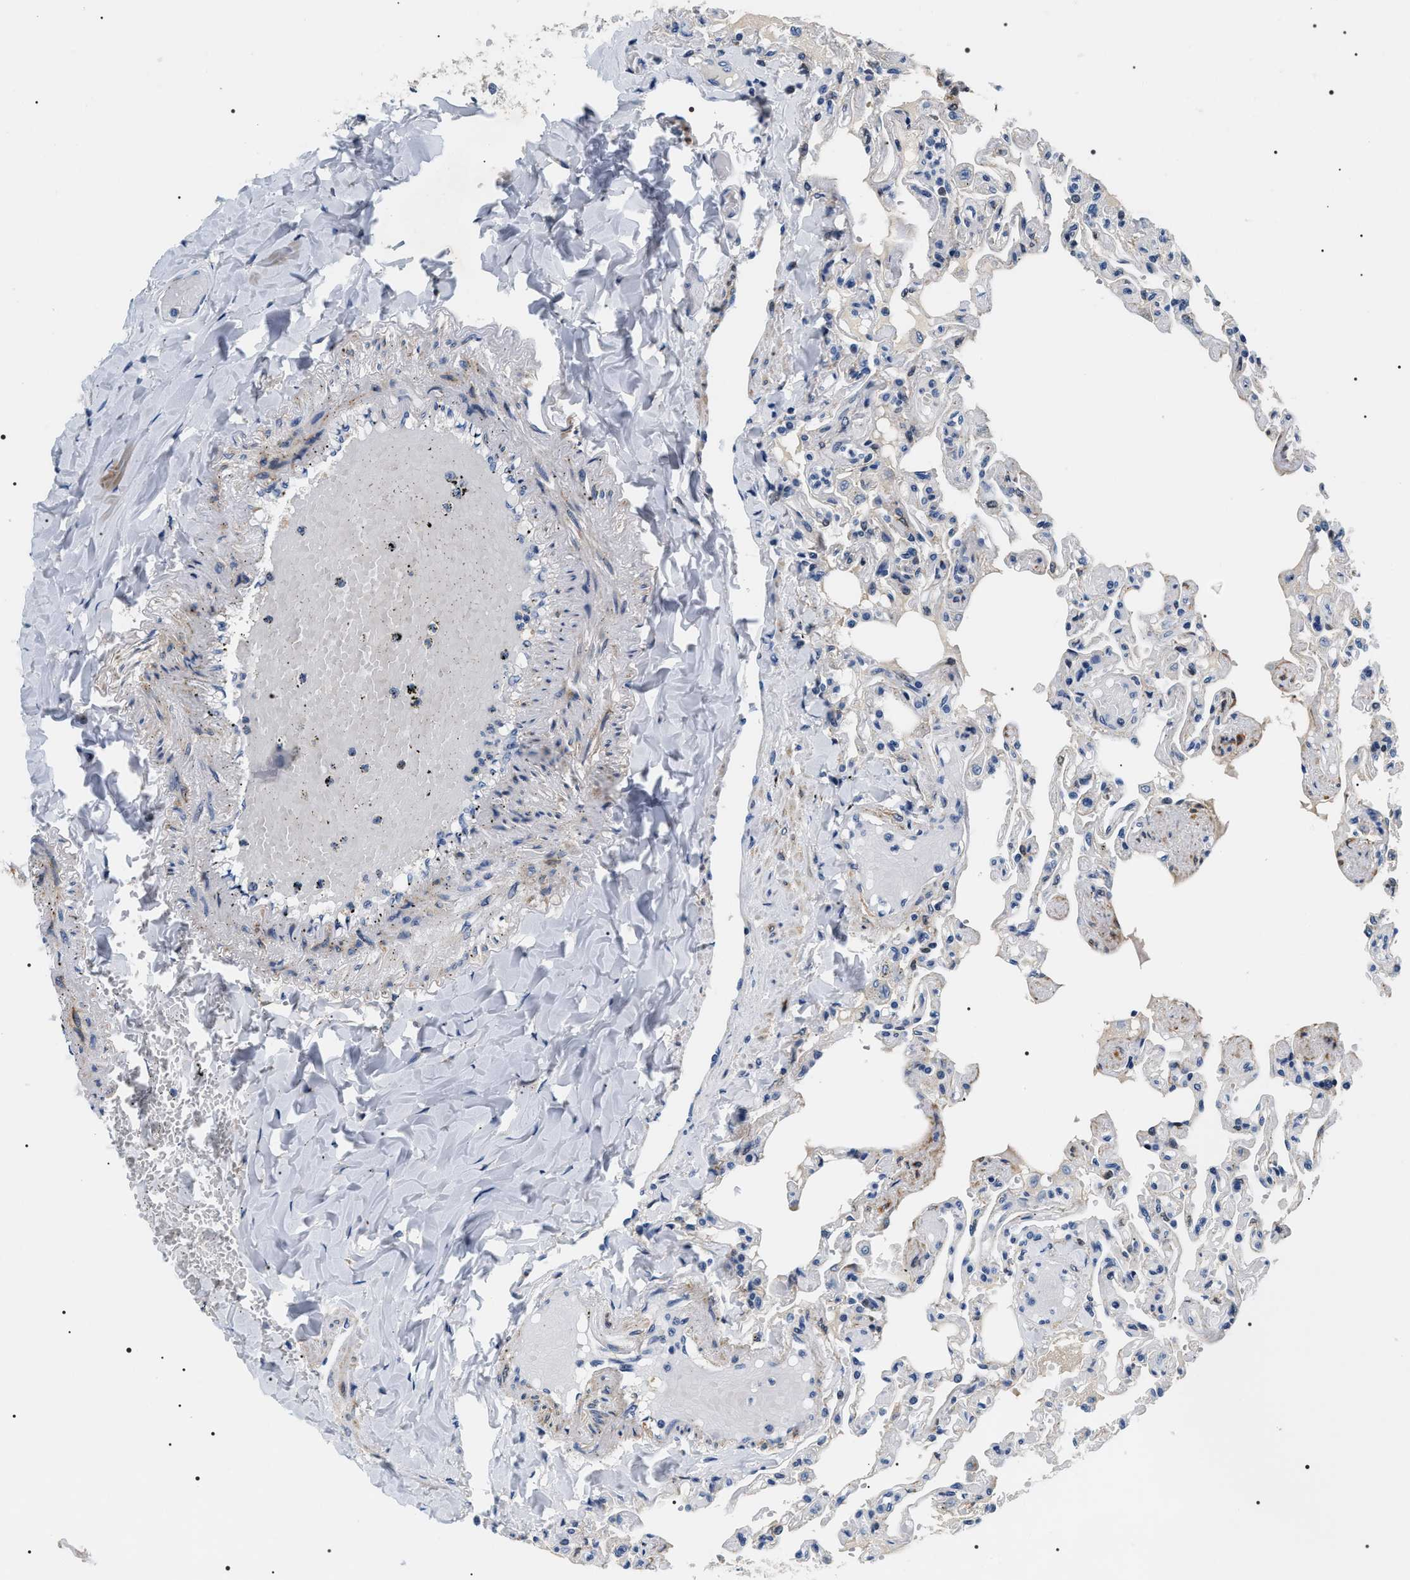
{"staining": {"intensity": "moderate", "quantity": "<25%", "location": "cytoplasmic/membranous"}, "tissue": "lung", "cell_type": "Alveolar cells", "image_type": "normal", "snomed": [{"axis": "morphology", "description": "Normal tissue, NOS"}, {"axis": "topography", "description": "Lung"}], "caption": "Benign lung demonstrates moderate cytoplasmic/membranous positivity in approximately <25% of alveolar cells.", "gene": "BAG2", "patient": {"sex": "male", "age": 21}}